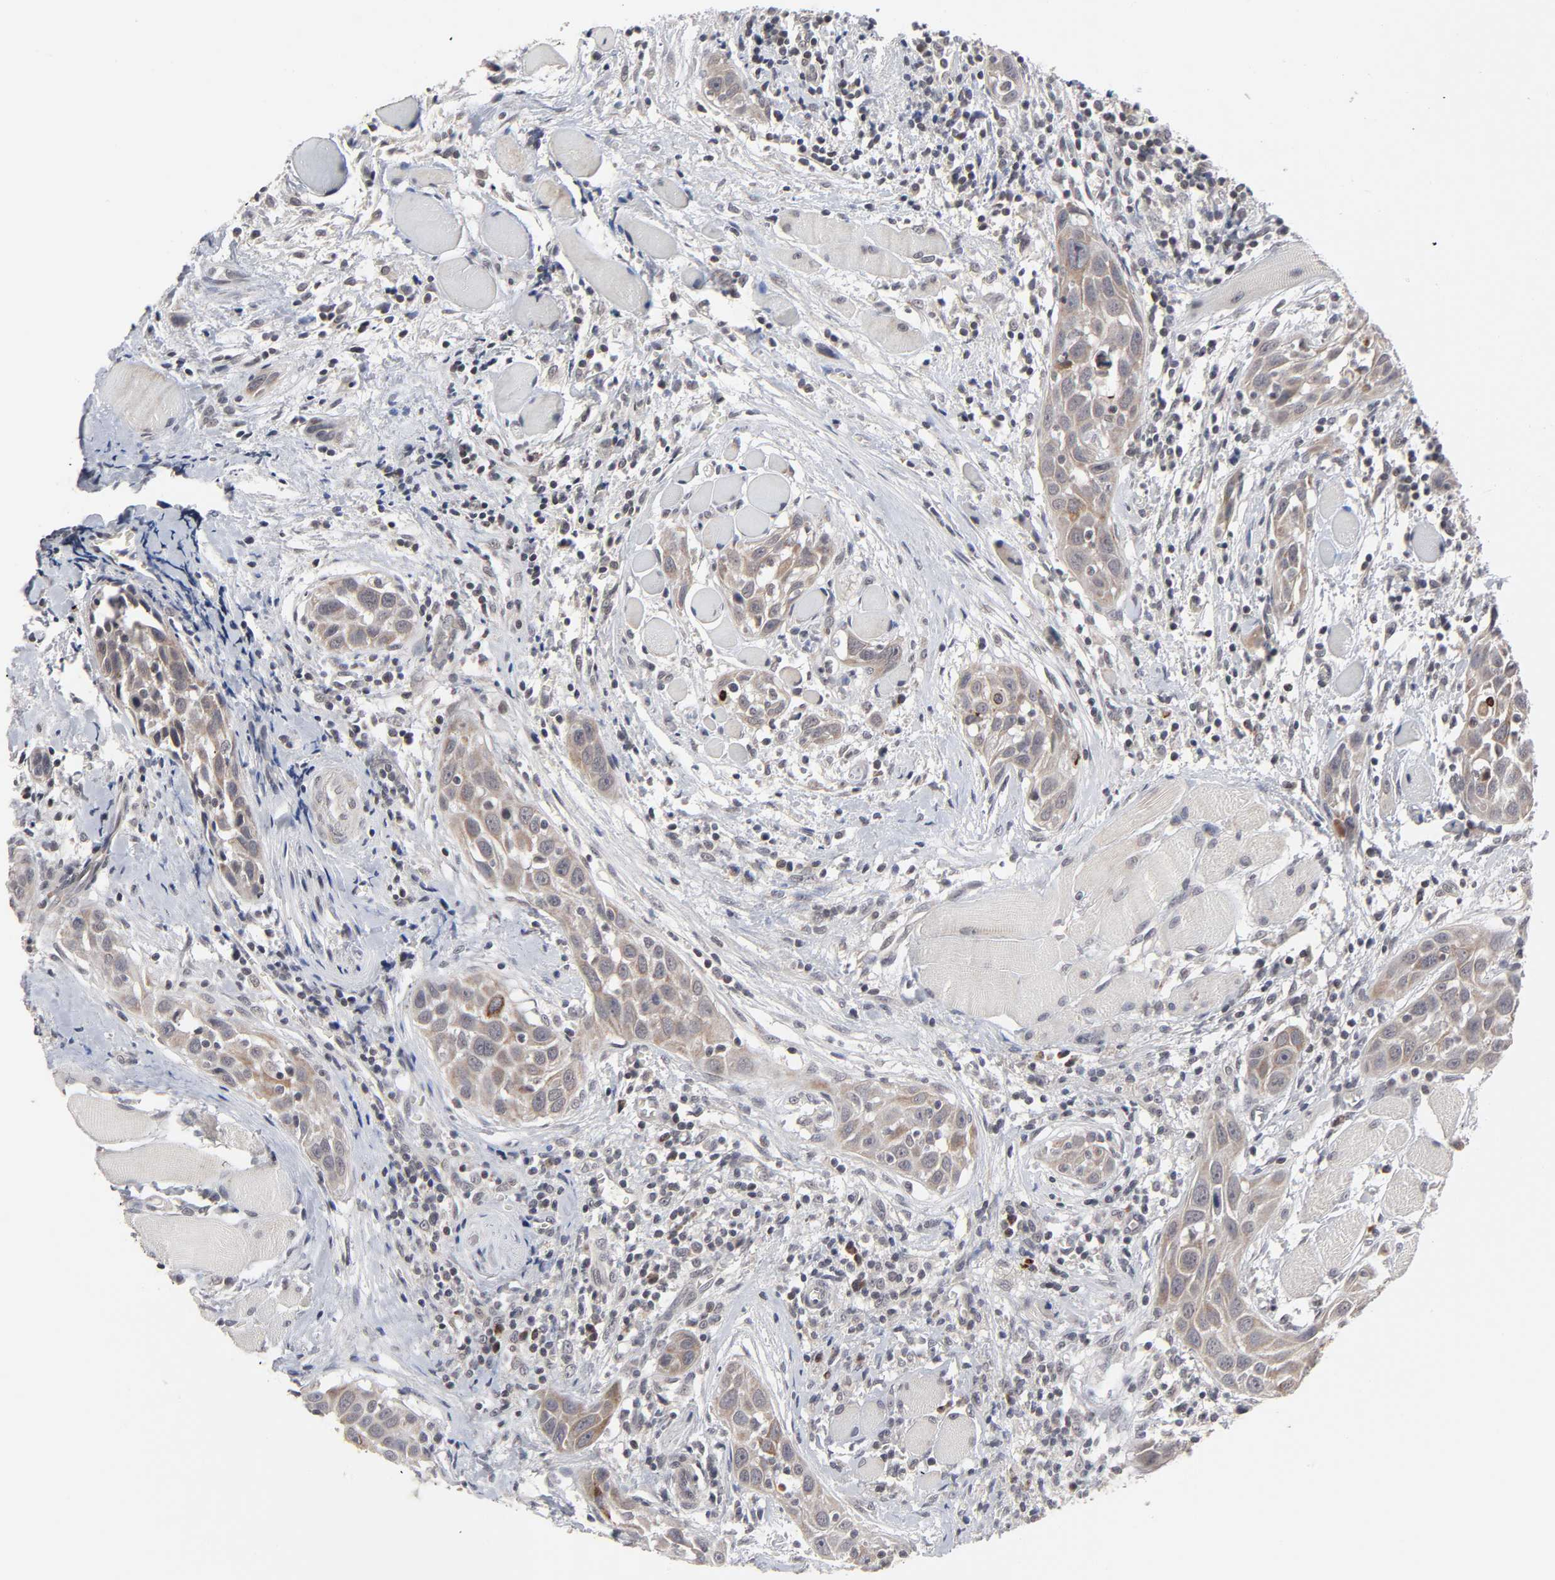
{"staining": {"intensity": "moderate", "quantity": ">75%", "location": "cytoplasmic/membranous"}, "tissue": "head and neck cancer", "cell_type": "Tumor cells", "image_type": "cancer", "snomed": [{"axis": "morphology", "description": "Squamous cell carcinoma, NOS"}, {"axis": "topography", "description": "Oral tissue"}, {"axis": "topography", "description": "Head-Neck"}], "caption": "Immunohistochemistry (IHC) staining of squamous cell carcinoma (head and neck), which exhibits medium levels of moderate cytoplasmic/membranous expression in about >75% of tumor cells indicating moderate cytoplasmic/membranous protein expression. The staining was performed using DAB (3,3'-diaminobenzidine) (brown) for protein detection and nuclei were counterstained in hematoxylin (blue).", "gene": "AUH", "patient": {"sex": "female", "age": 50}}